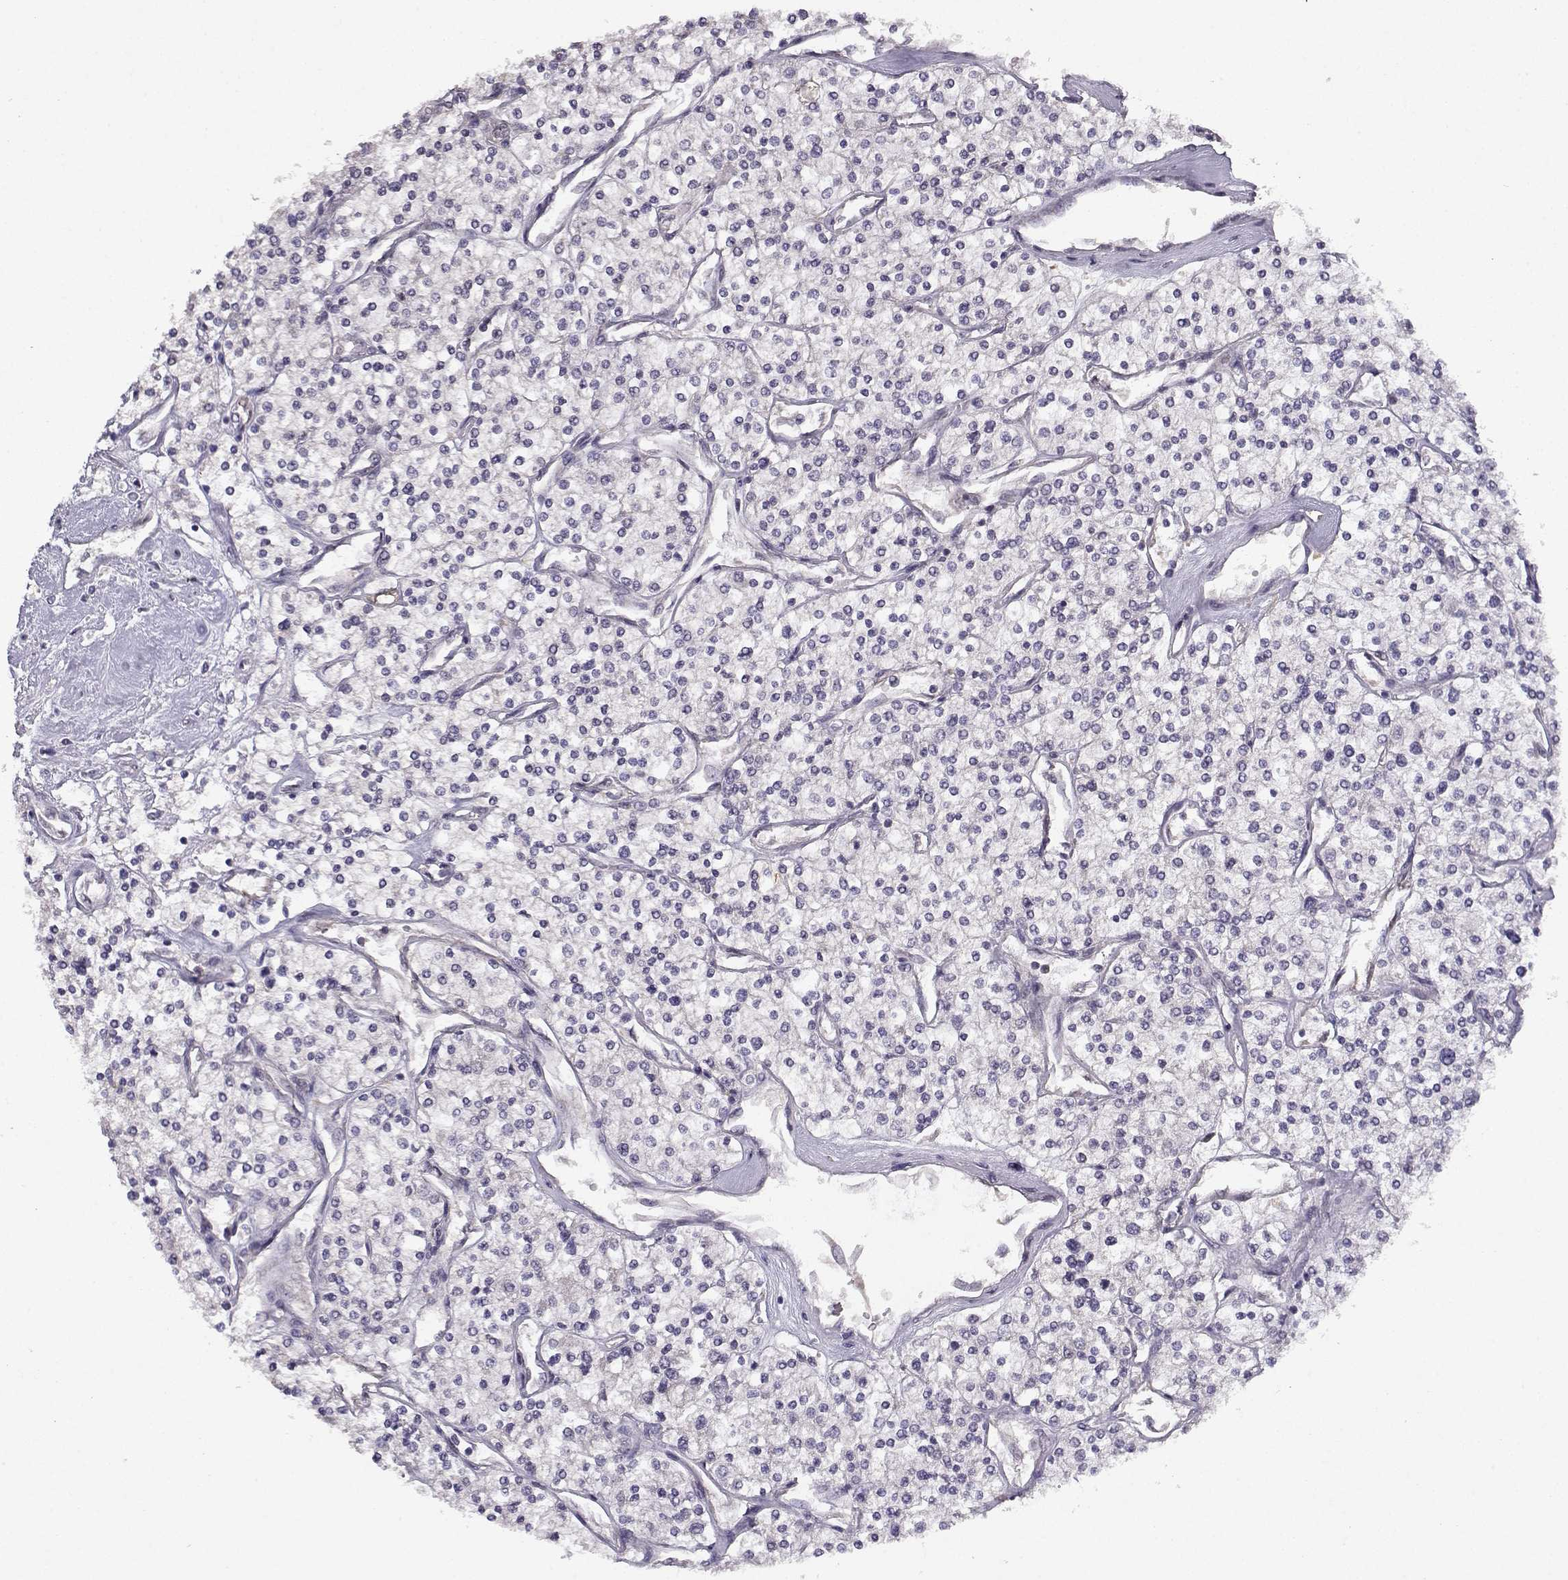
{"staining": {"intensity": "negative", "quantity": "none", "location": "none"}, "tissue": "renal cancer", "cell_type": "Tumor cells", "image_type": "cancer", "snomed": [{"axis": "morphology", "description": "Adenocarcinoma, NOS"}, {"axis": "topography", "description": "Kidney"}], "caption": "There is no significant staining in tumor cells of renal cancer.", "gene": "BMX", "patient": {"sex": "male", "age": 80}}